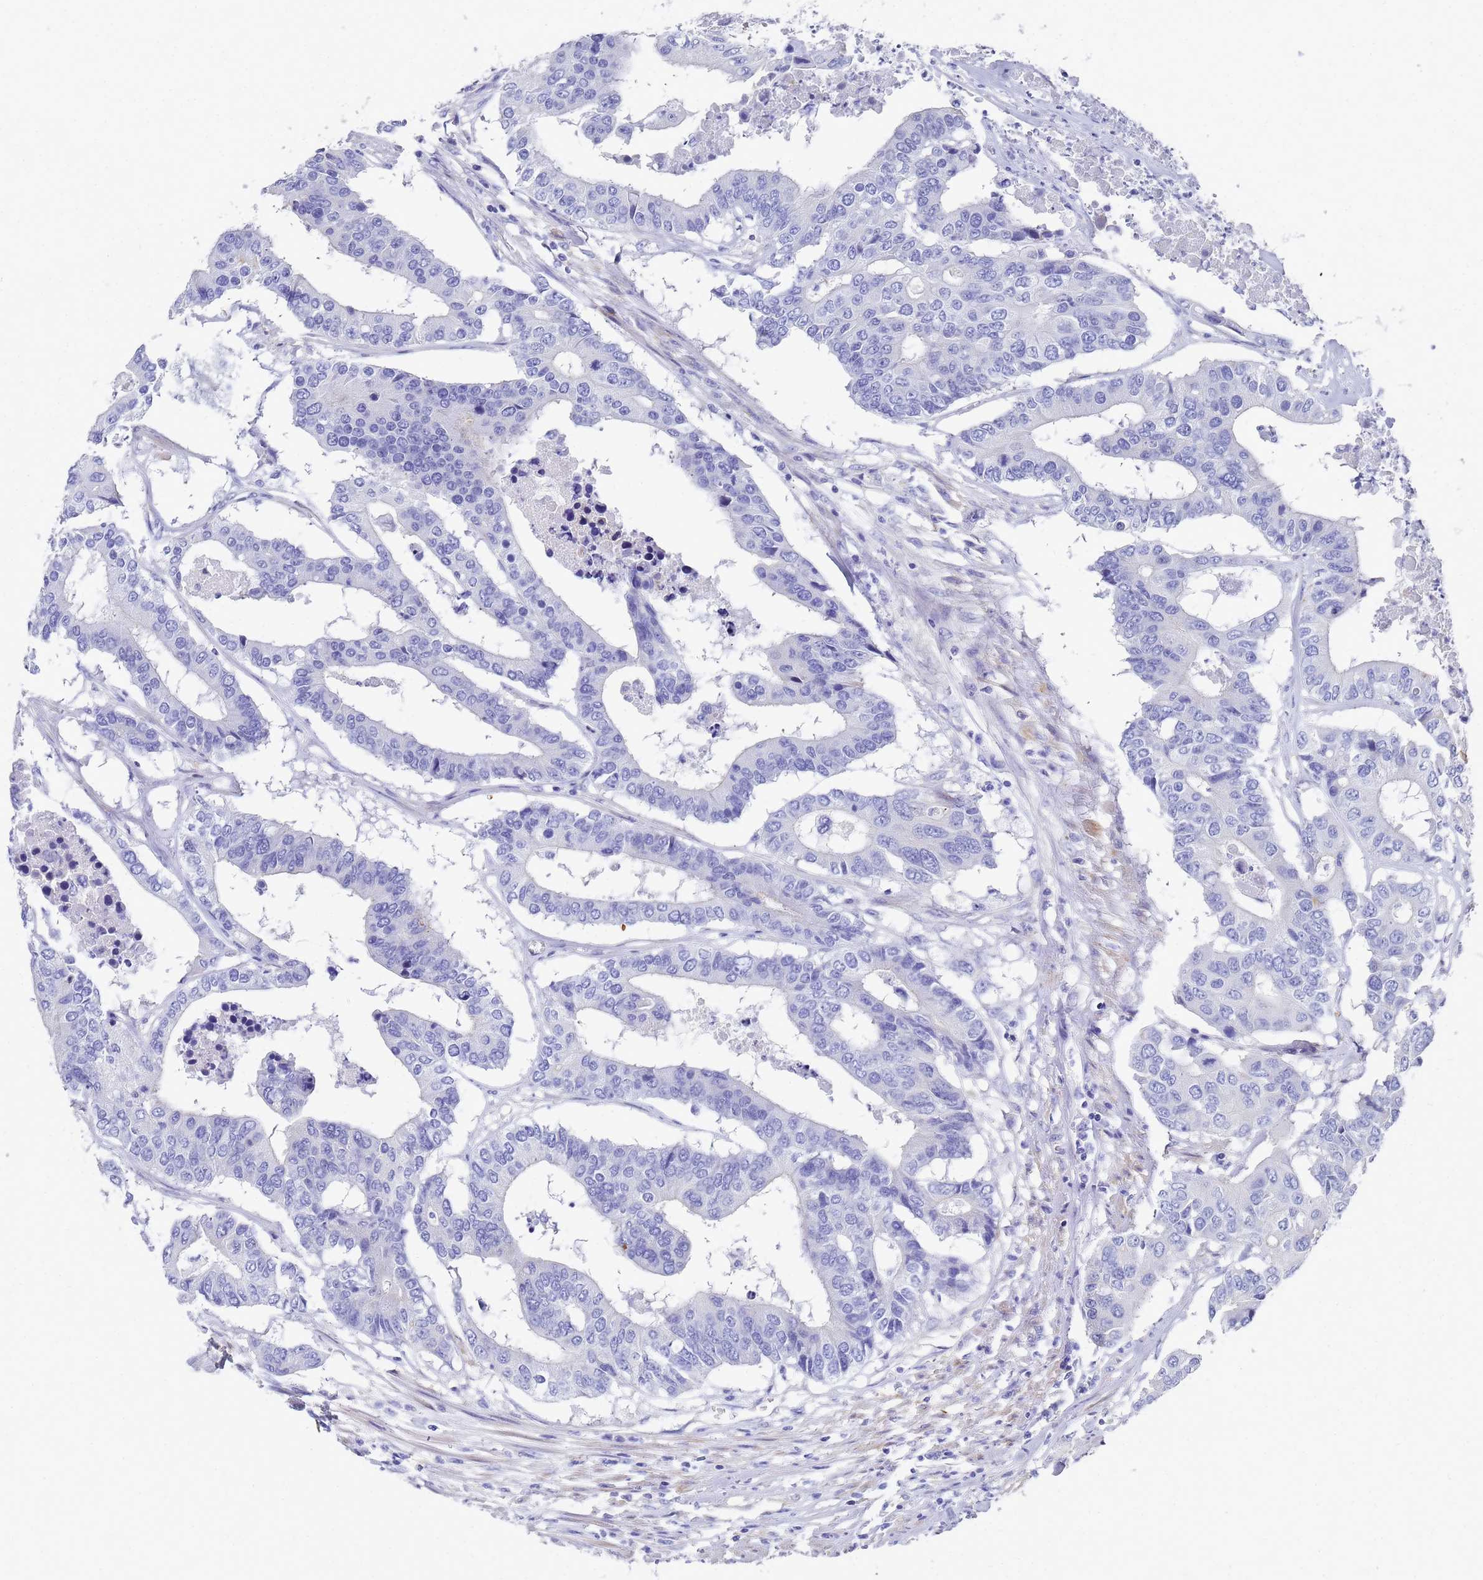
{"staining": {"intensity": "negative", "quantity": "none", "location": "none"}, "tissue": "colorectal cancer", "cell_type": "Tumor cells", "image_type": "cancer", "snomed": [{"axis": "morphology", "description": "Adenocarcinoma, NOS"}, {"axis": "topography", "description": "Colon"}], "caption": "Tumor cells are negative for brown protein staining in adenocarcinoma (colorectal). (IHC, brightfield microscopy, high magnification).", "gene": "TUBB1", "patient": {"sex": "male", "age": 77}}